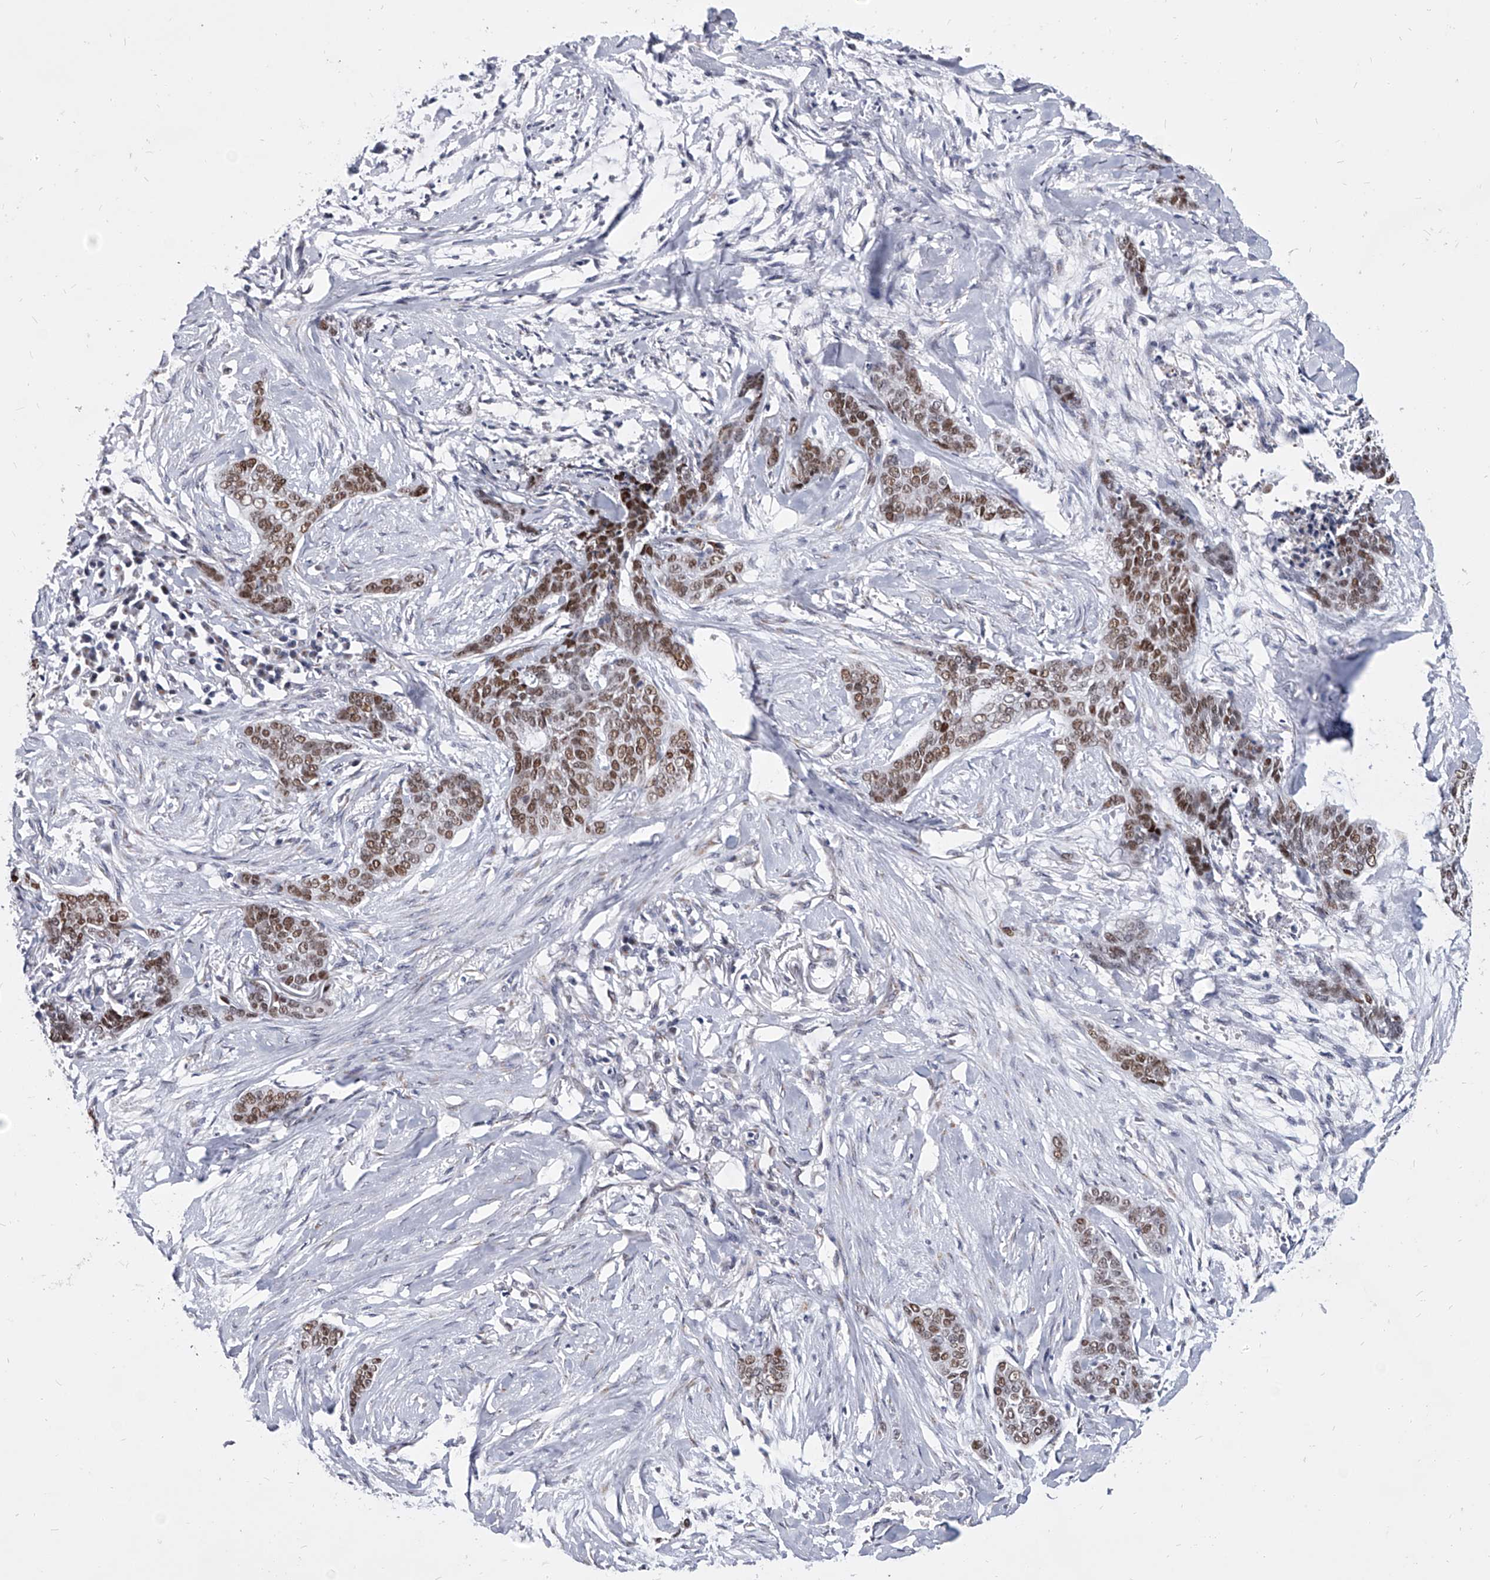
{"staining": {"intensity": "moderate", "quantity": ">75%", "location": "nuclear"}, "tissue": "skin cancer", "cell_type": "Tumor cells", "image_type": "cancer", "snomed": [{"axis": "morphology", "description": "Basal cell carcinoma"}, {"axis": "topography", "description": "Skin"}], "caption": "DAB immunohistochemical staining of human skin basal cell carcinoma displays moderate nuclear protein expression in about >75% of tumor cells.", "gene": "EVA1C", "patient": {"sex": "female", "age": 64}}